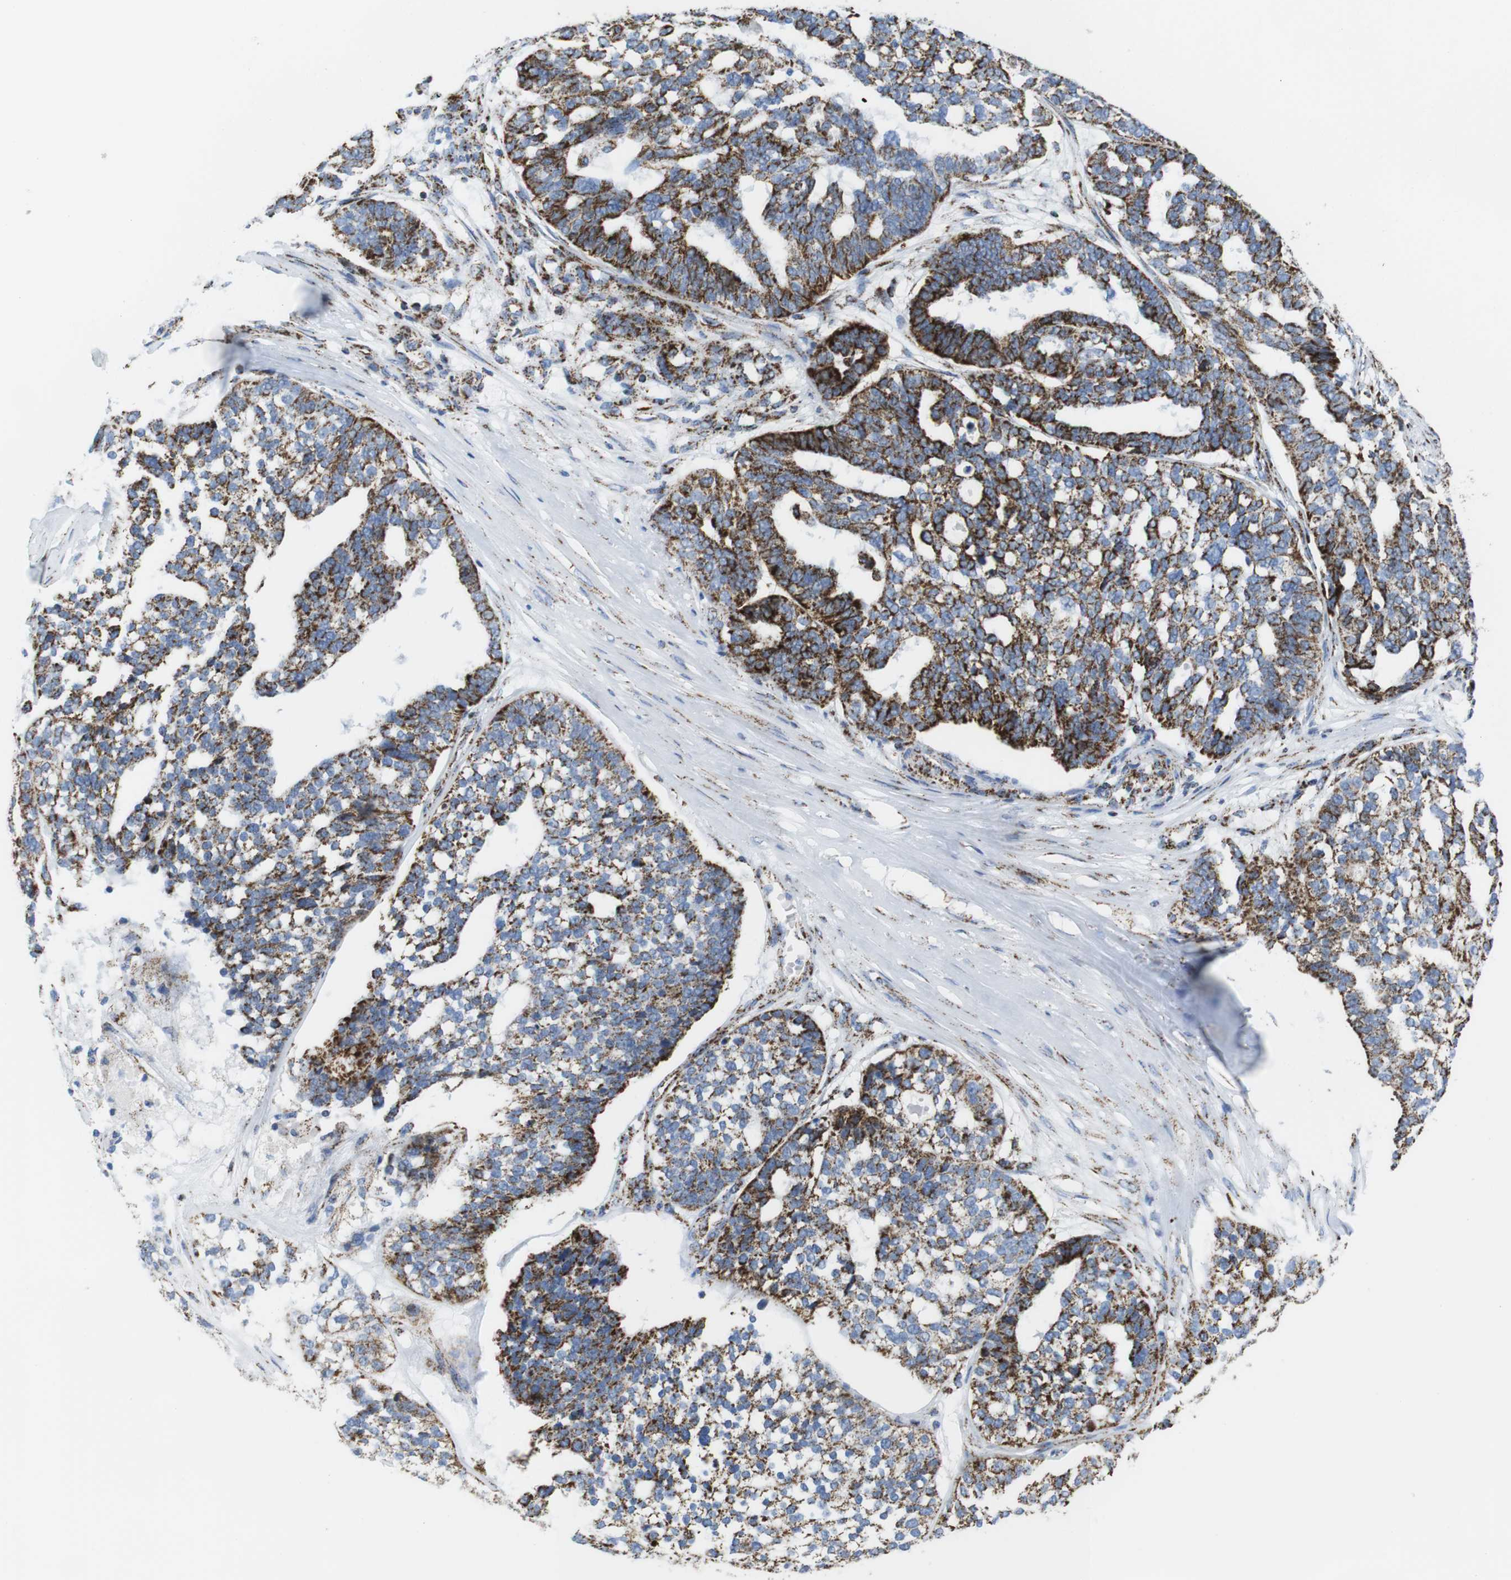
{"staining": {"intensity": "strong", "quantity": ">75%", "location": "cytoplasmic/membranous"}, "tissue": "ovarian cancer", "cell_type": "Tumor cells", "image_type": "cancer", "snomed": [{"axis": "morphology", "description": "Cystadenocarcinoma, serous, NOS"}, {"axis": "topography", "description": "Ovary"}], "caption": "Ovarian cancer (serous cystadenocarcinoma) was stained to show a protein in brown. There is high levels of strong cytoplasmic/membranous staining in about >75% of tumor cells. (DAB IHC, brown staining for protein, blue staining for nuclei).", "gene": "ATP5PO", "patient": {"sex": "female", "age": 59}}